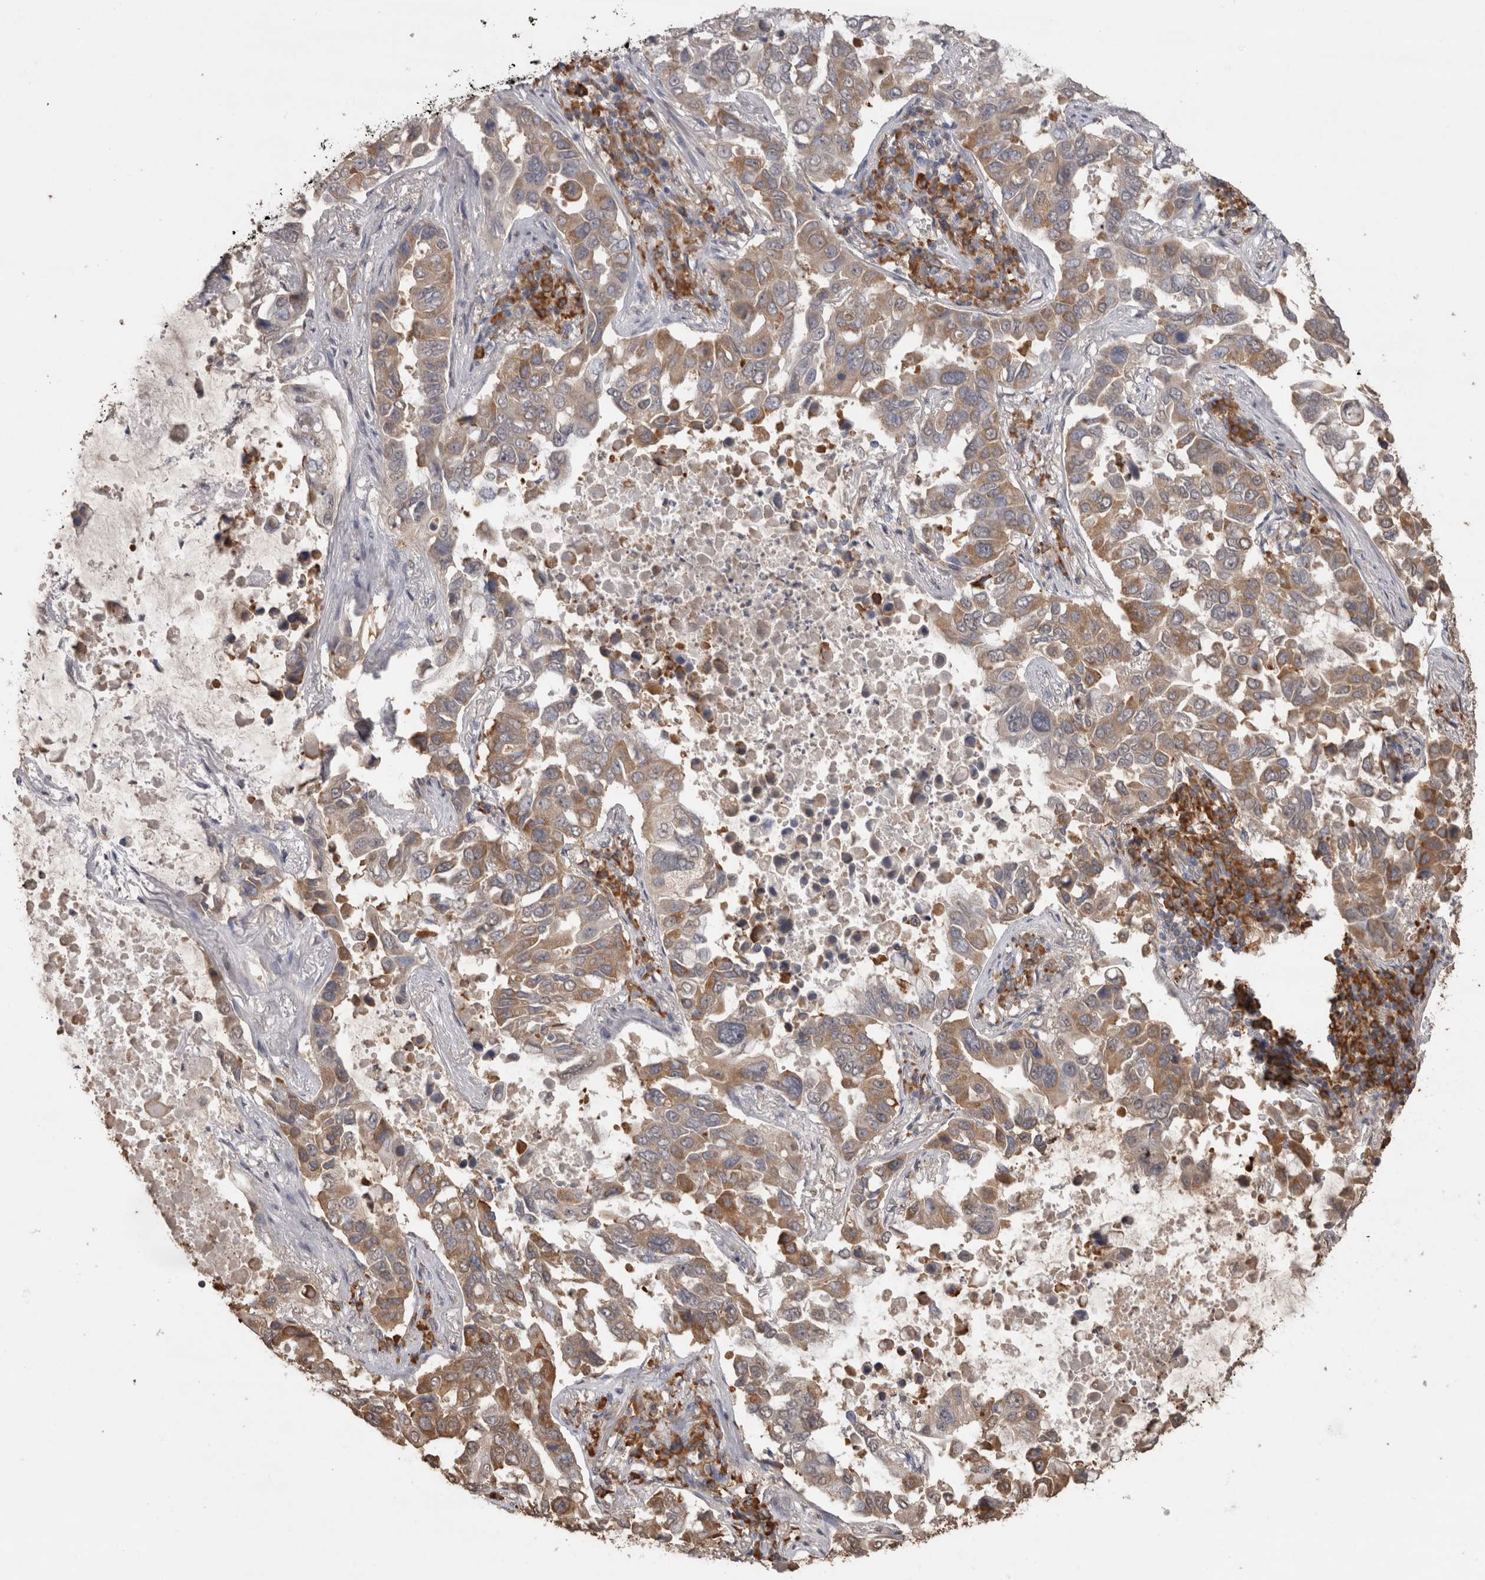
{"staining": {"intensity": "moderate", "quantity": ">75%", "location": "cytoplasmic/membranous"}, "tissue": "lung cancer", "cell_type": "Tumor cells", "image_type": "cancer", "snomed": [{"axis": "morphology", "description": "Adenocarcinoma, NOS"}, {"axis": "topography", "description": "Lung"}], "caption": "An immunohistochemistry (IHC) photomicrograph of neoplastic tissue is shown. Protein staining in brown shows moderate cytoplasmic/membranous positivity in lung cancer (adenocarcinoma) within tumor cells.", "gene": "CRELD2", "patient": {"sex": "male", "age": 64}}